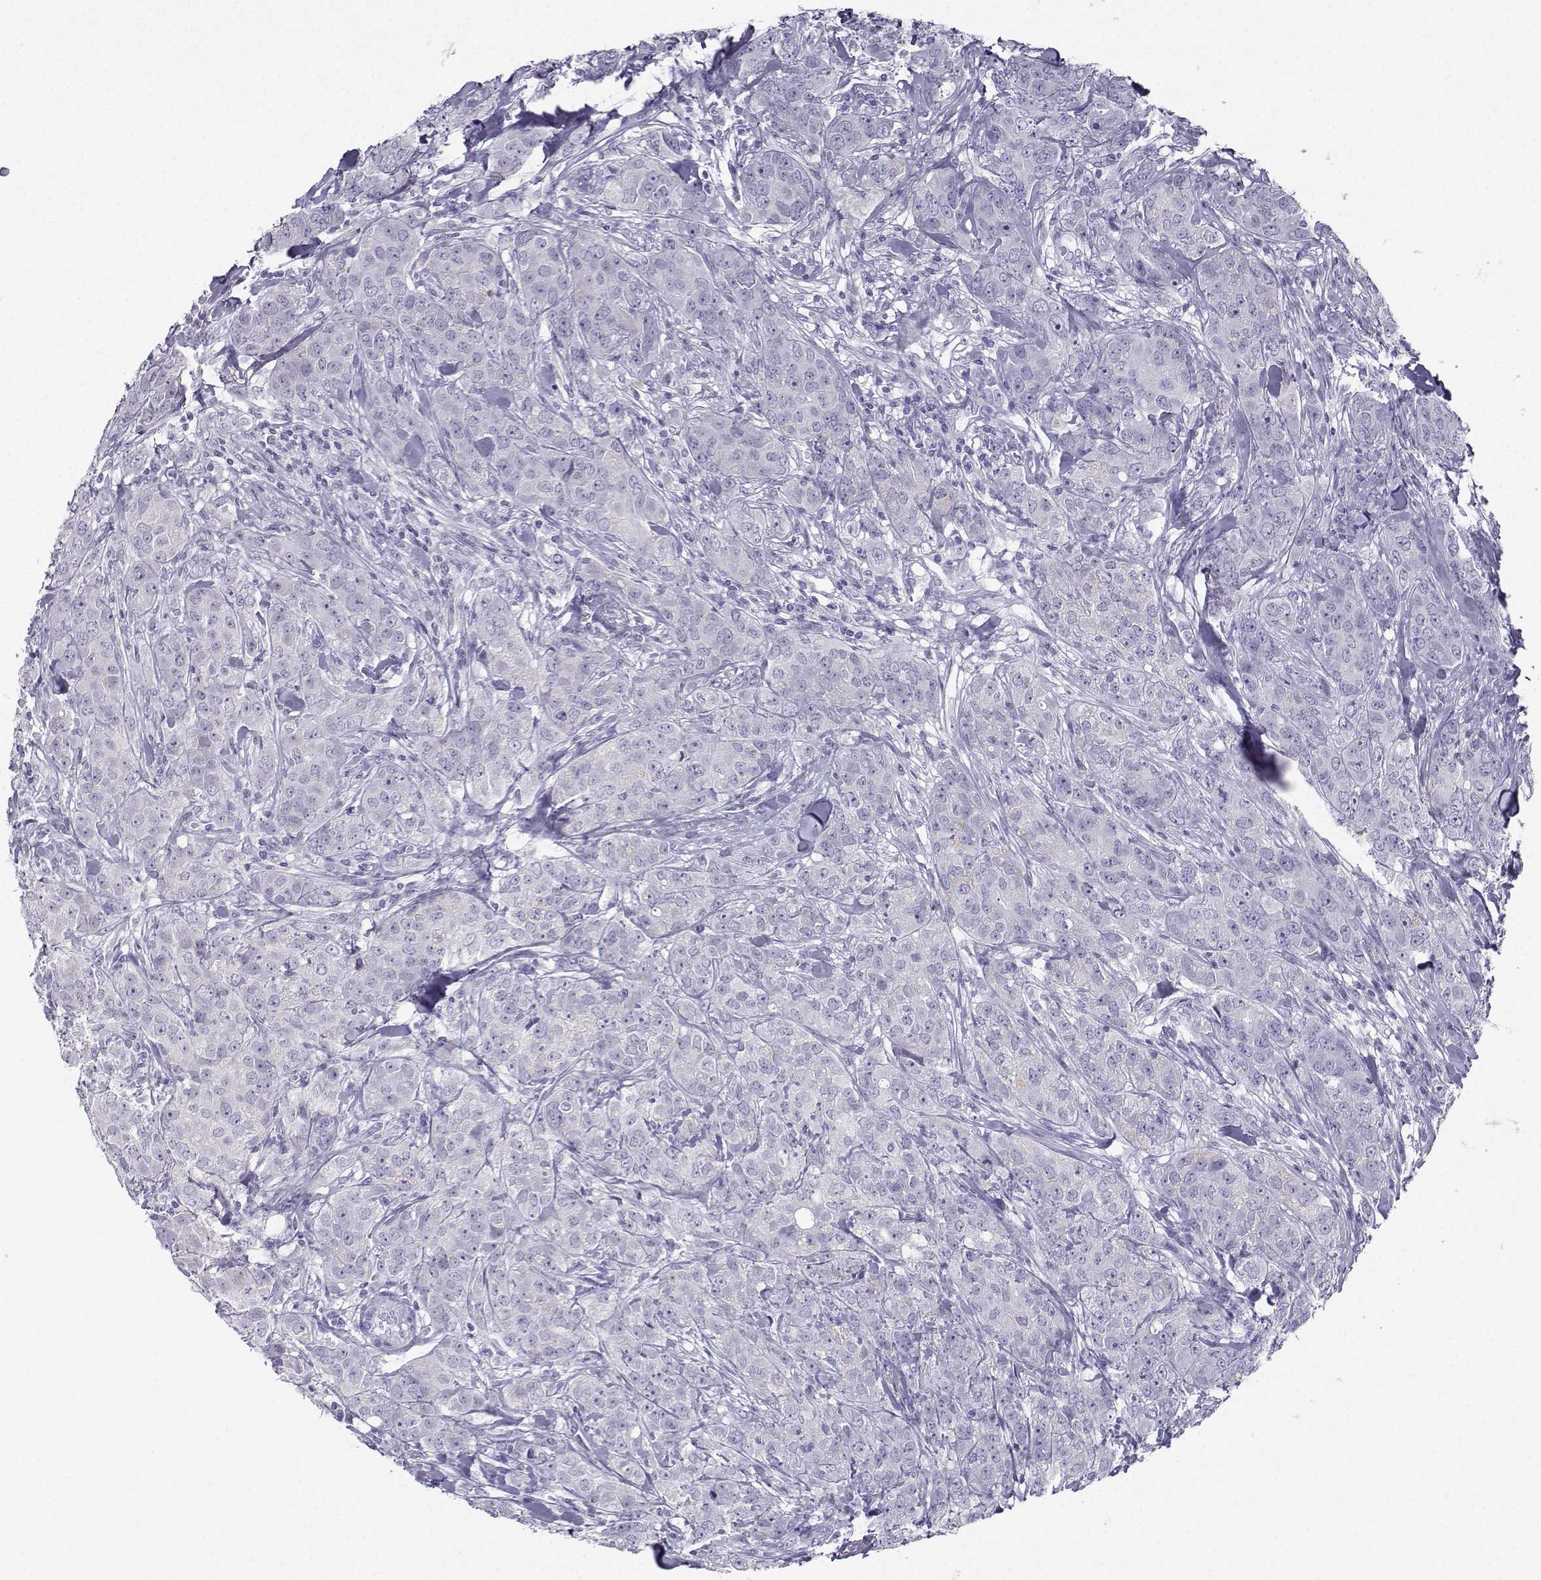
{"staining": {"intensity": "negative", "quantity": "none", "location": "none"}, "tissue": "breast cancer", "cell_type": "Tumor cells", "image_type": "cancer", "snomed": [{"axis": "morphology", "description": "Duct carcinoma"}, {"axis": "topography", "description": "Breast"}], "caption": "Infiltrating ductal carcinoma (breast) stained for a protein using IHC exhibits no expression tumor cells.", "gene": "FBXO24", "patient": {"sex": "female", "age": 43}}